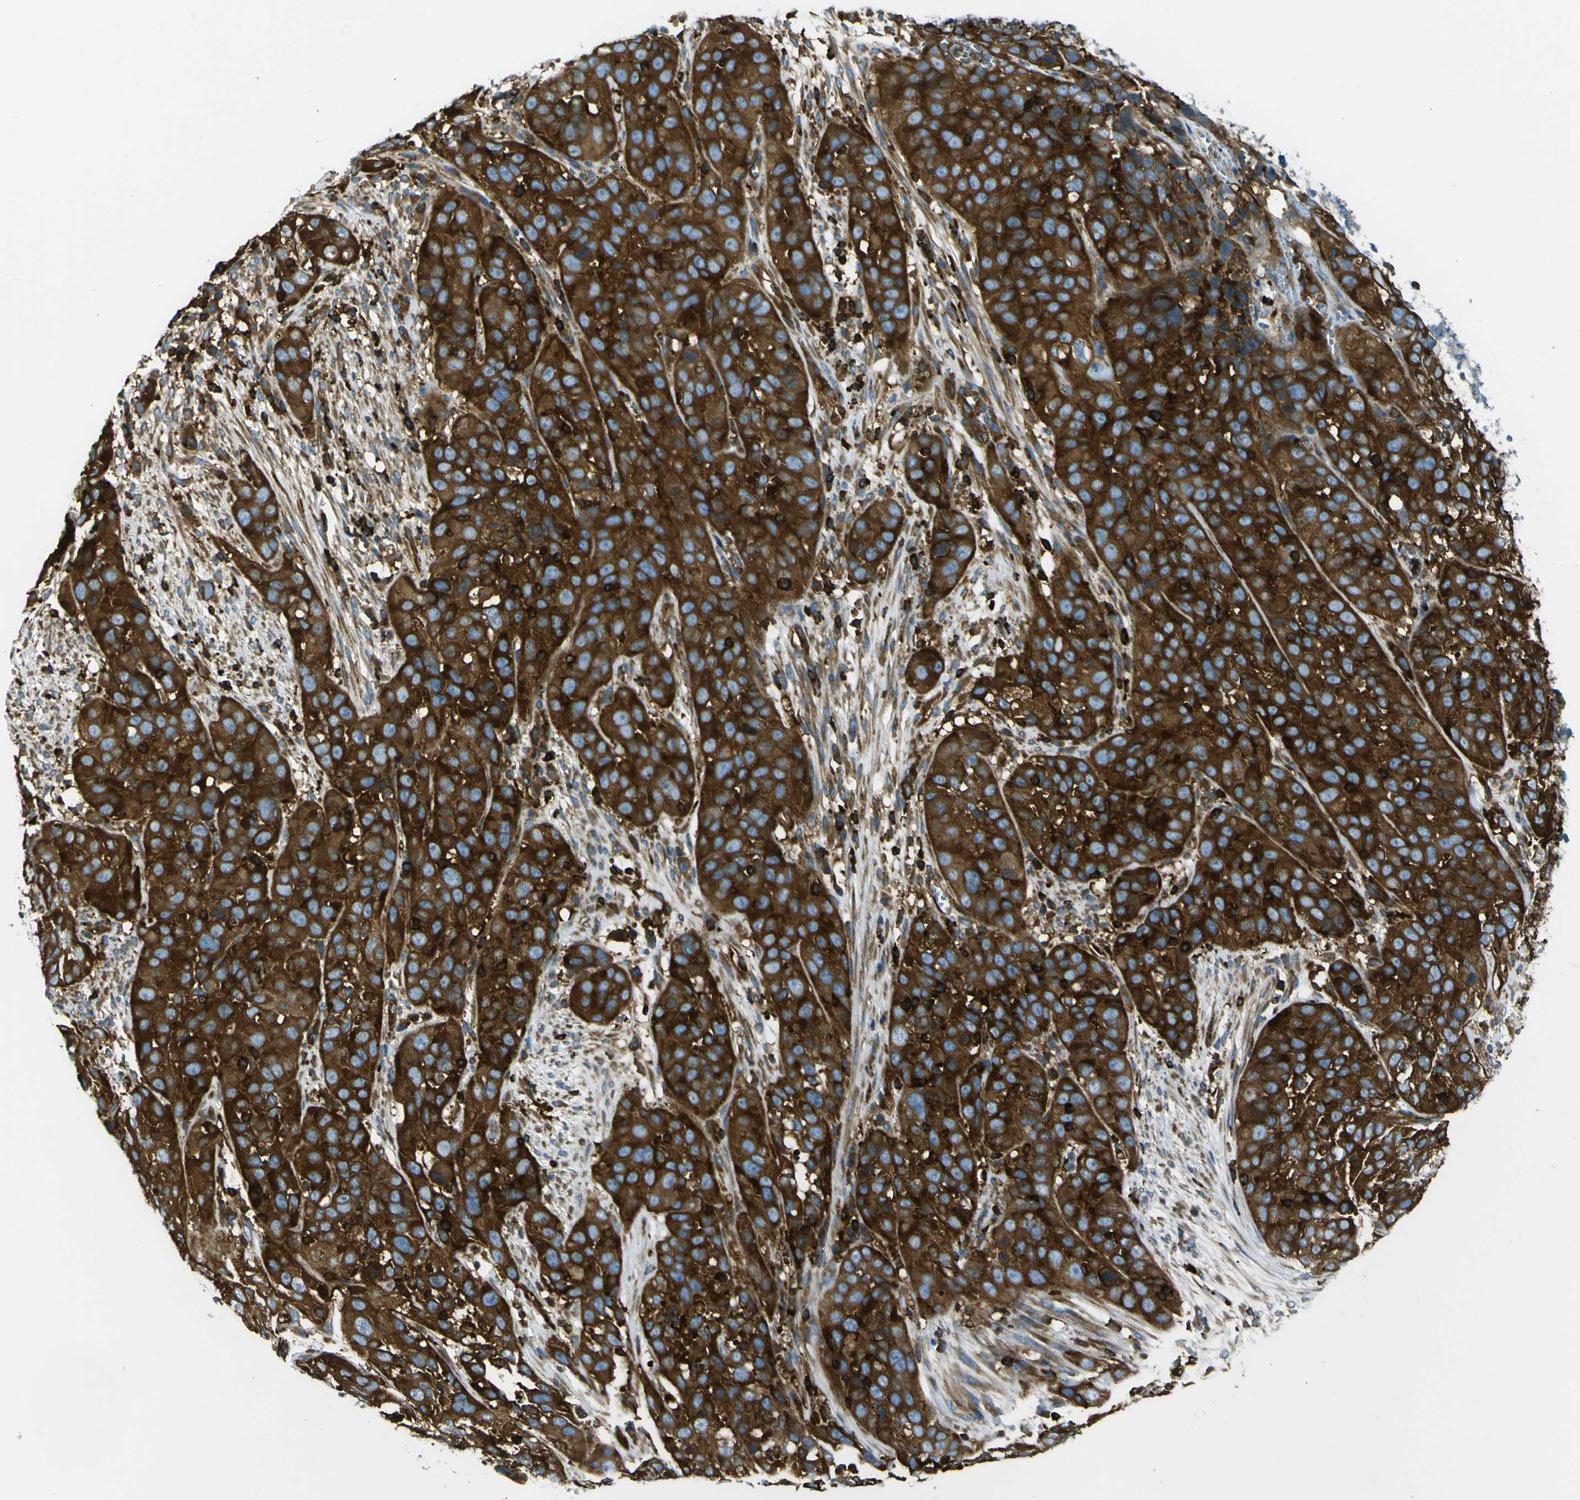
{"staining": {"intensity": "strong", "quantity": ">75%", "location": "cytoplasmic/membranous"}, "tissue": "cervical cancer", "cell_type": "Tumor cells", "image_type": "cancer", "snomed": [{"axis": "morphology", "description": "Squamous cell carcinoma, NOS"}, {"axis": "topography", "description": "Cervix"}], "caption": "High-power microscopy captured an immunohistochemistry (IHC) photomicrograph of cervical cancer, revealing strong cytoplasmic/membranous staining in approximately >75% of tumor cells.", "gene": "ARHGEF1", "patient": {"sex": "female", "age": 32}}